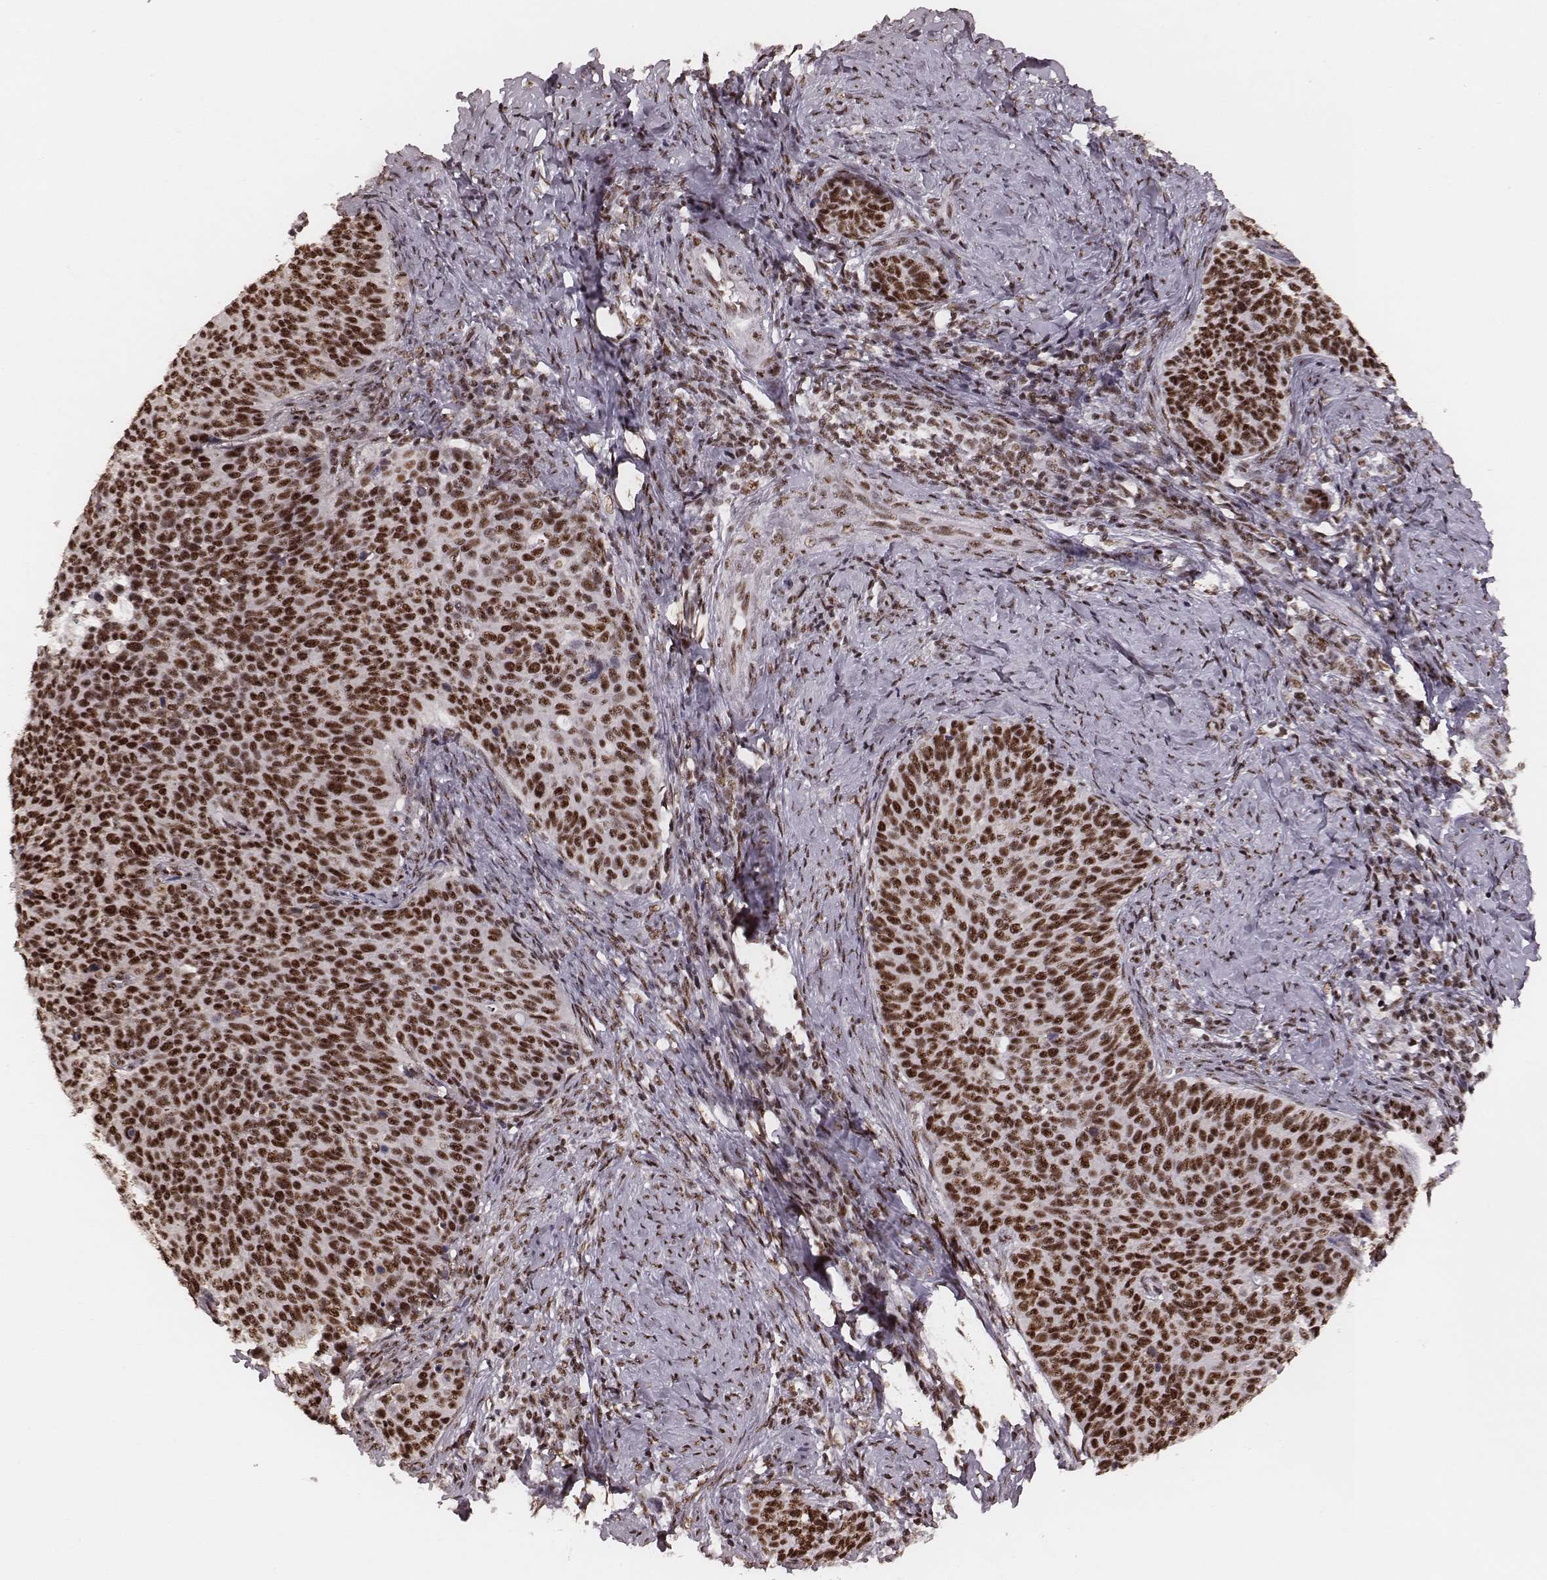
{"staining": {"intensity": "strong", "quantity": ">75%", "location": "nuclear"}, "tissue": "cervical cancer", "cell_type": "Tumor cells", "image_type": "cancer", "snomed": [{"axis": "morphology", "description": "Normal tissue, NOS"}, {"axis": "morphology", "description": "Squamous cell carcinoma, NOS"}, {"axis": "topography", "description": "Cervix"}], "caption": "Strong nuclear protein positivity is seen in approximately >75% of tumor cells in squamous cell carcinoma (cervical).", "gene": "LUC7L", "patient": {"sex": "female", "age": 39}}